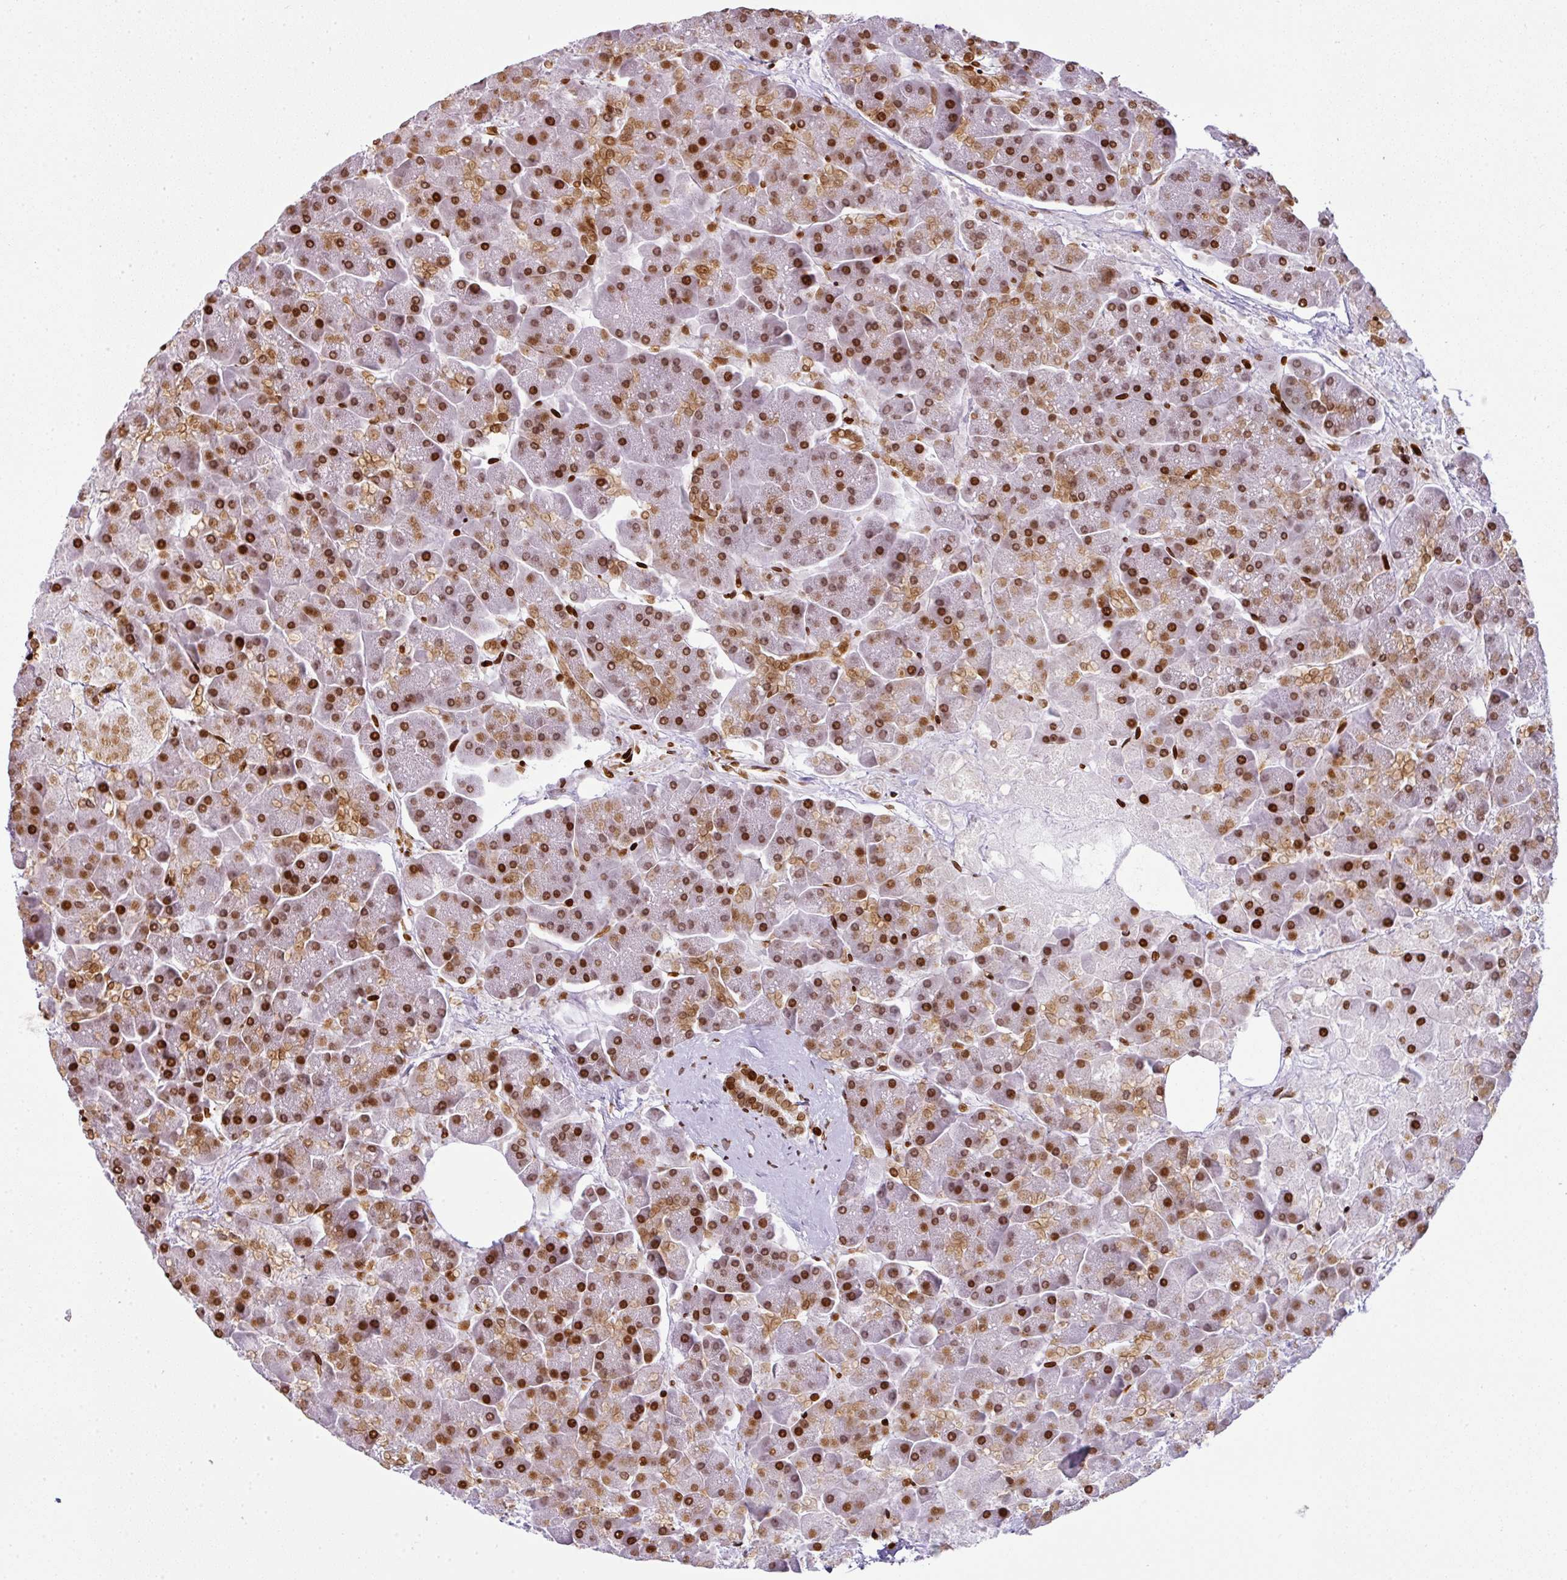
{"staining": {"intensity": "moderate", "quantity": ">75%", "location": "cytoplasmic/membranous,nuclear"}, "tissue": "pancreas", "cell_type": "Exocrine glandular cells", "image_type": "normal", "snomed": [{"axis": "morphology", "description": "Normal tissue, NOS"}, {"axis": "topography", "description": "Pancreas"}, {"axis": "topography", "description": "Peripheral nerve tissue"}], "caption": "Exocrine glandular cells reveal medium levels of moderate cytoplasmic/membranous,nuclear staining in about >75% of cells in benign pancreas. The staining is performed using DAB brown chromogen to label protein expression. The nuclei are counter-stained blue using hematoxylin.", "gene": "RASL11A", "patient": {"sex": "male", "age": 54}}